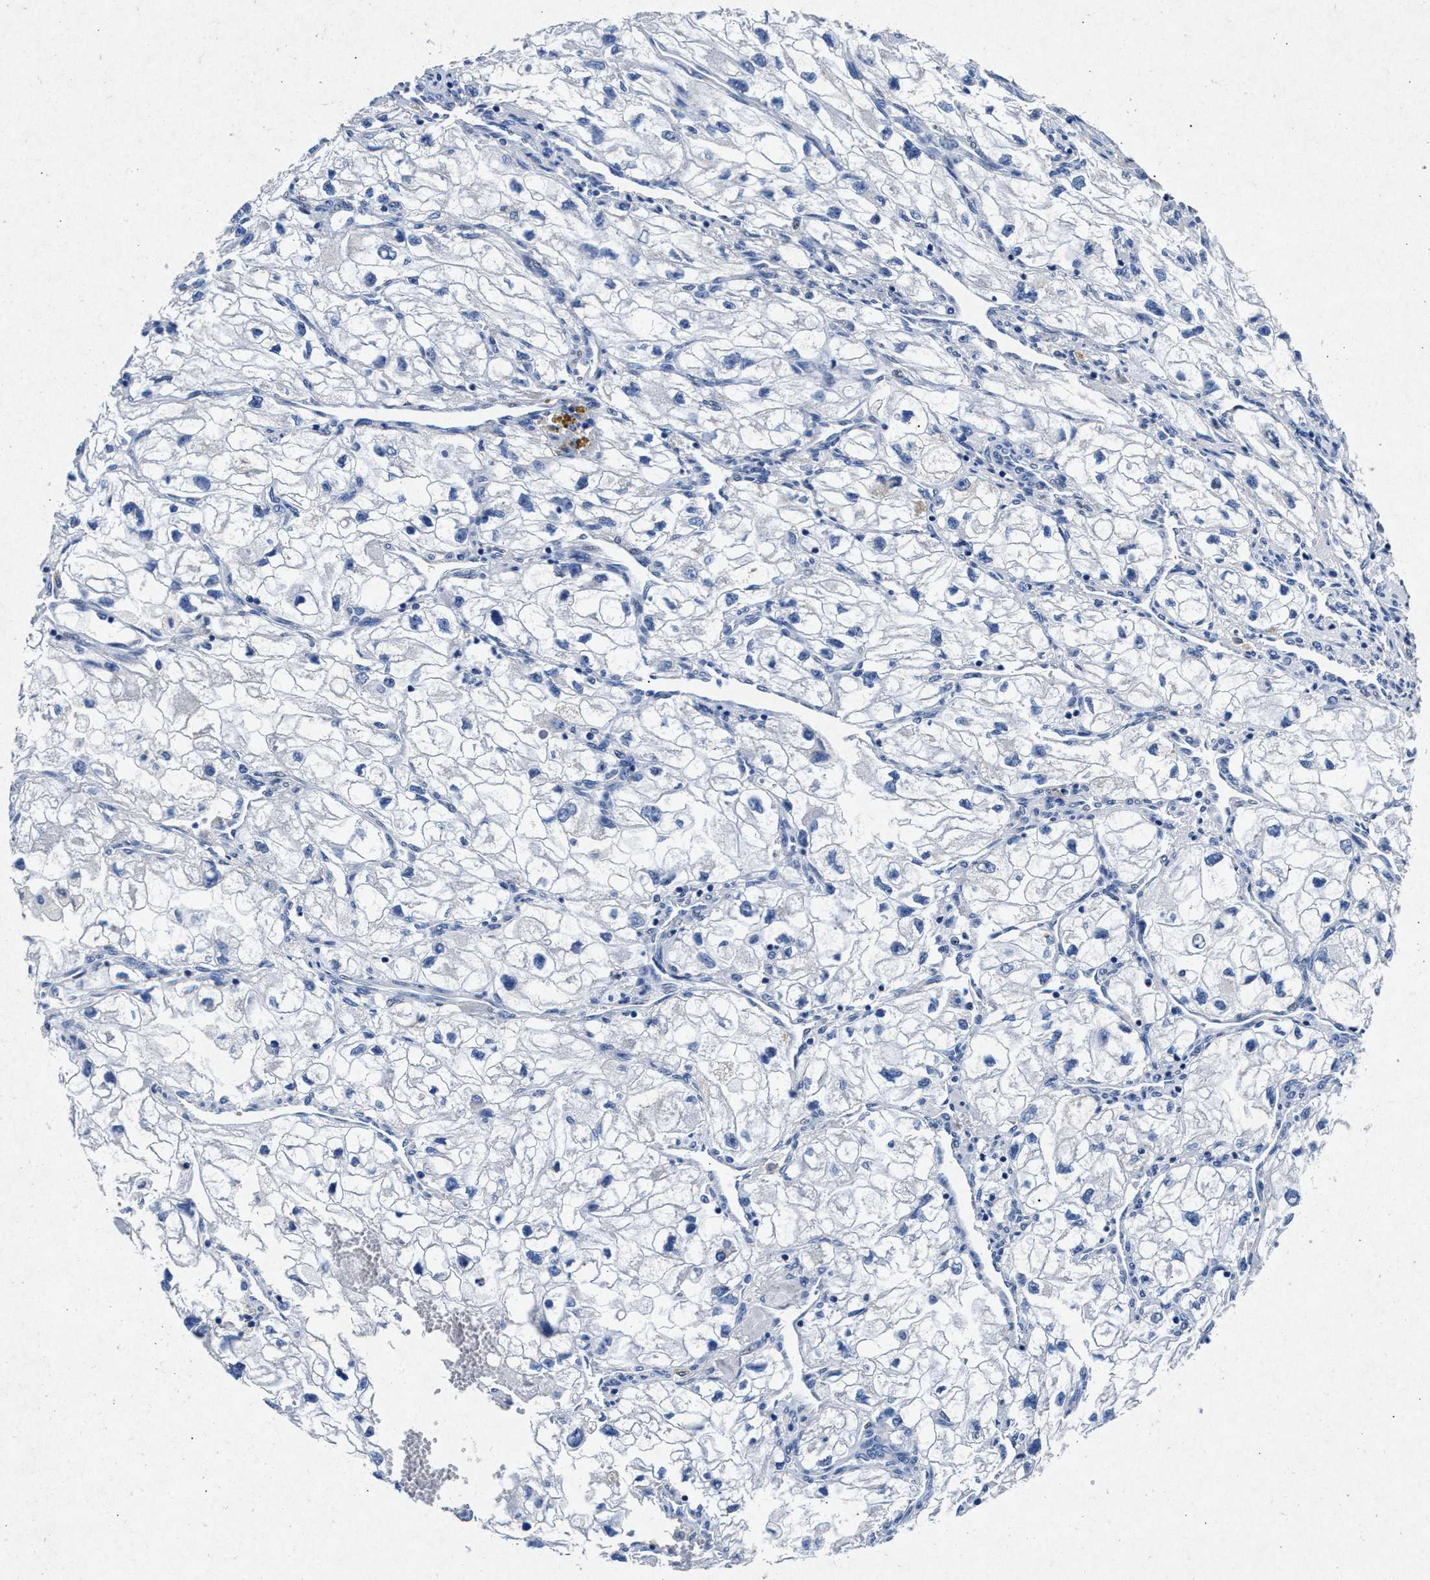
{"staining": {"intensity": "negative", "quantity": "none", "location": "none"}, "tissue": "renal cancer", "cell_type": "Tumor cells", "image_type": "cancer", "snomed": [{"axis": "morphology", "description": "Adenocarcinoma, NOS"}, {"axis": "topography", "description": "Kidney"}], "caption": "Immunohistochemical staining of human renal cancer demonstrates no significant staining in tumor cells.", "gene": "MAP6", "patient": {"sex": "female", "age": 70}}